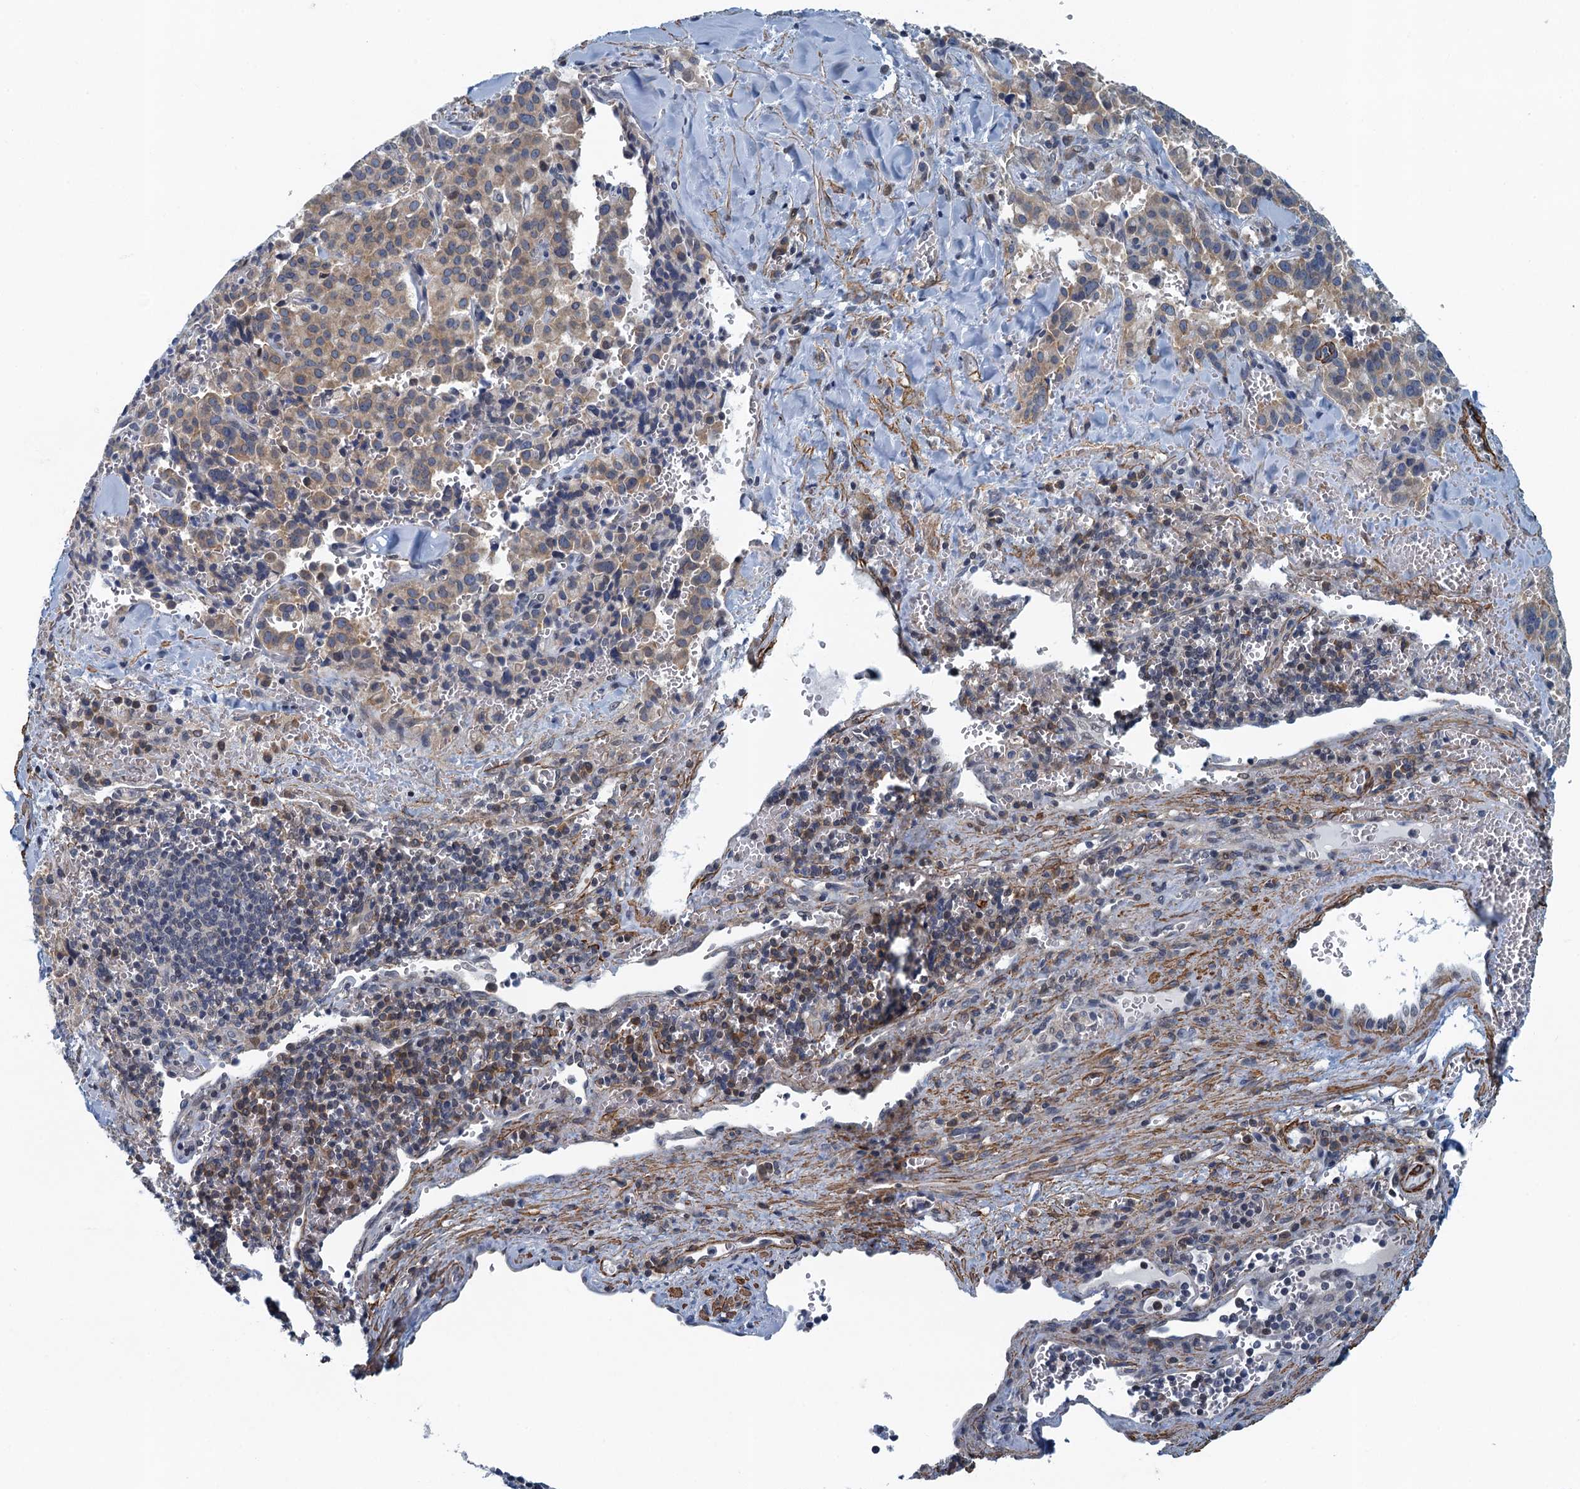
{"staining": {"intensity": "weak", "quantity": ">75%", "location": "cytoplasmic/membranous"}, "tissue": "pancreatic cancer", "cell_type": "Tumor cells", "image_type": "cancer", "snomed": [{"axis": "morphology", "description": "Adenocarcinoma, NOS"}, {"axis": "topography", "description": "Pancreas"}], "caption": "Immunohistochemical staining of pancreatic cancer demonstrates low levels of weak cytoplasmic/membranous expression in about >75% of tumor cells. Using DAB (brown) and hematoxylin (blue) stains, captured at high magnification using brightfield microscopy.", "gene": "ALG2", "patient": {"sex": "male", "age": 65}}